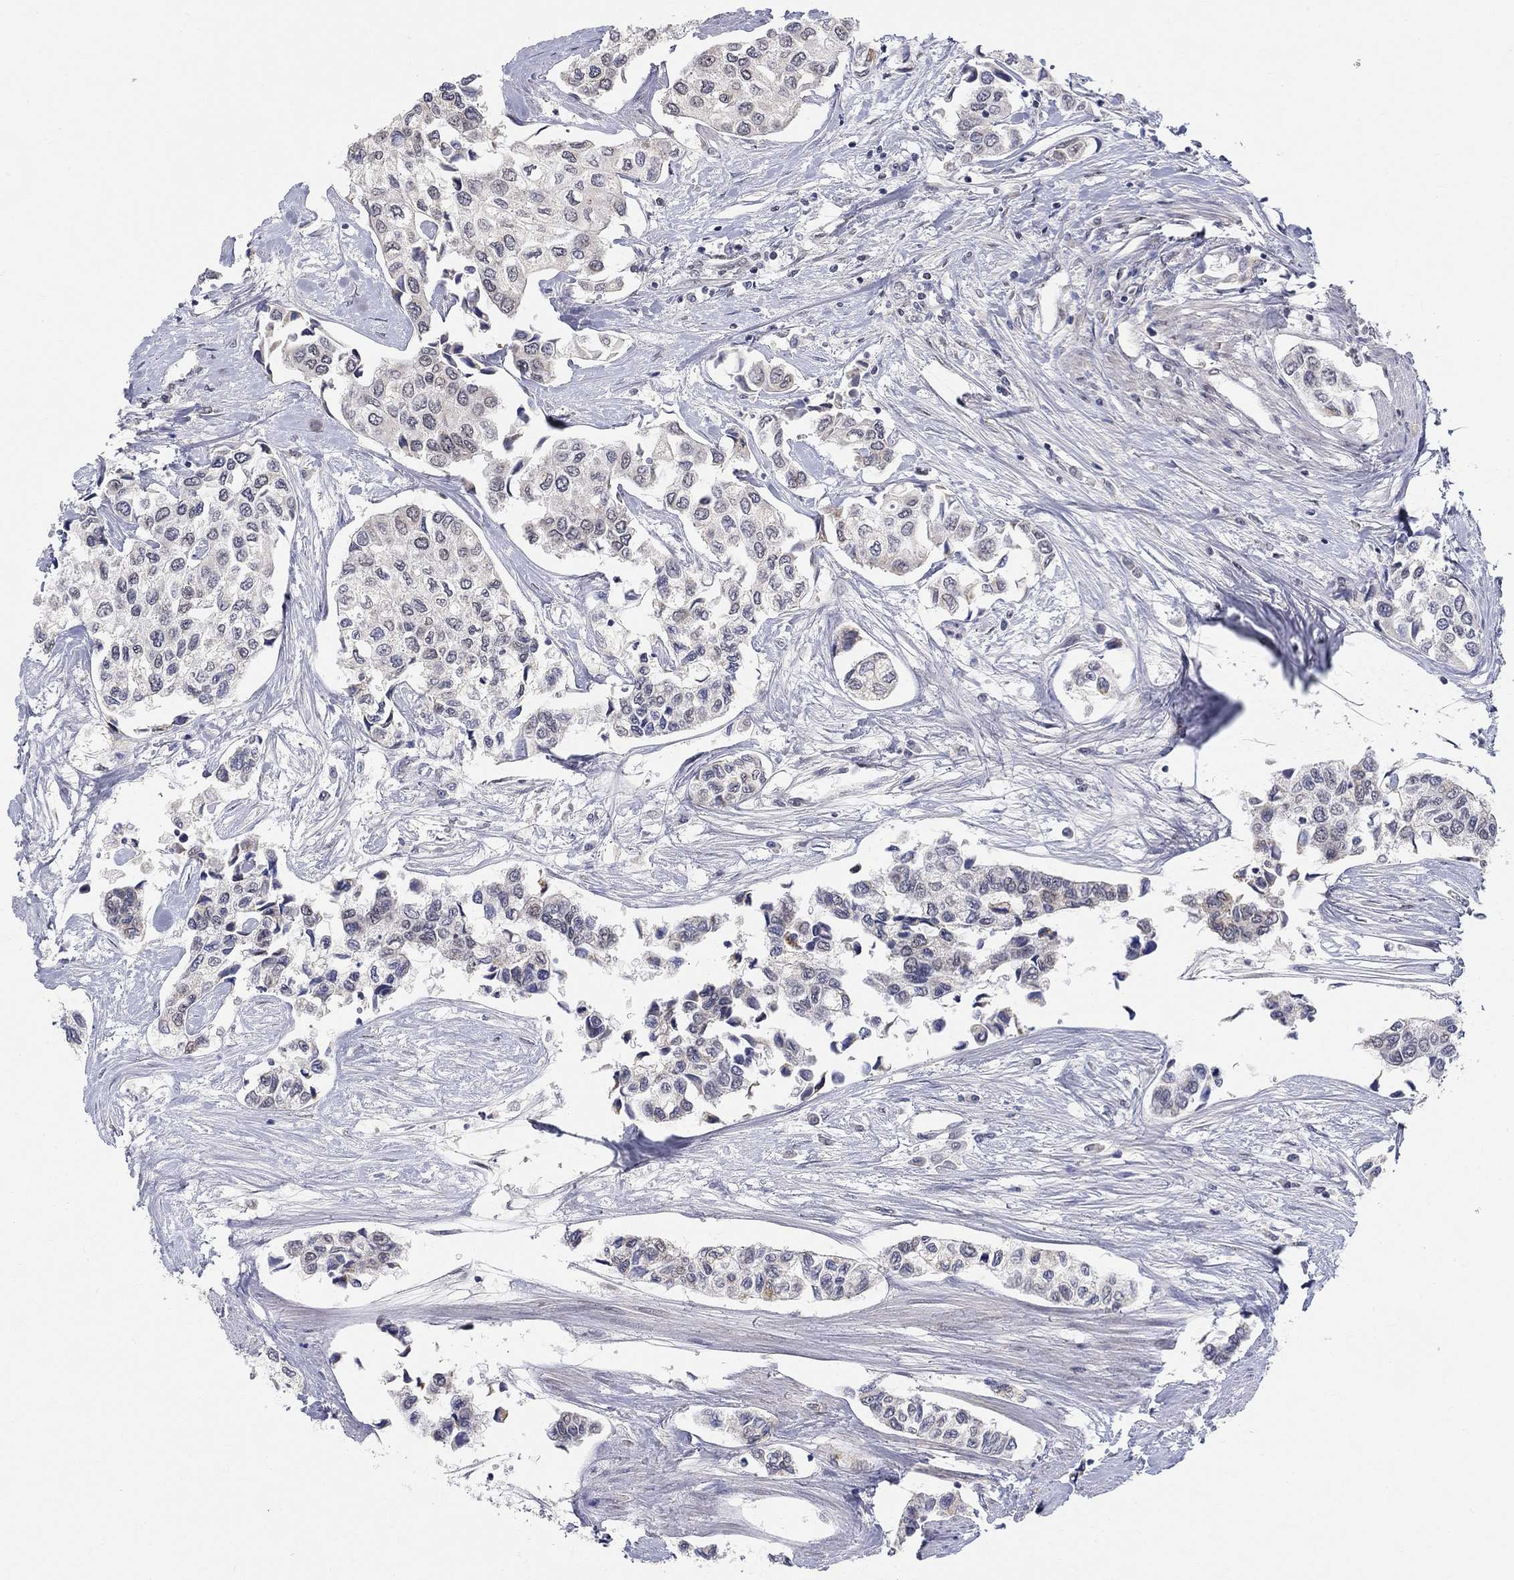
{"staining": {"intensity": "negative", "quantity": "none", "location": "none"}, "tissue": "urothelial cancer", "cell_type": "Tumor cells", "image_type": "cancer", "snomed": [{"axis": "morphology", "description": "Urothelial carcinoma, High grade"}, {"axis": "topography", "description": "Urinary bladder"}], "caption": "This image is of urothelial cancer stained with IHC to label a protein in brown with the nuclei are counter-stained blue. There is no positivity in tumor cells.", "gene": "KLF12", "patient": {"sex": "male", "age": 73}}